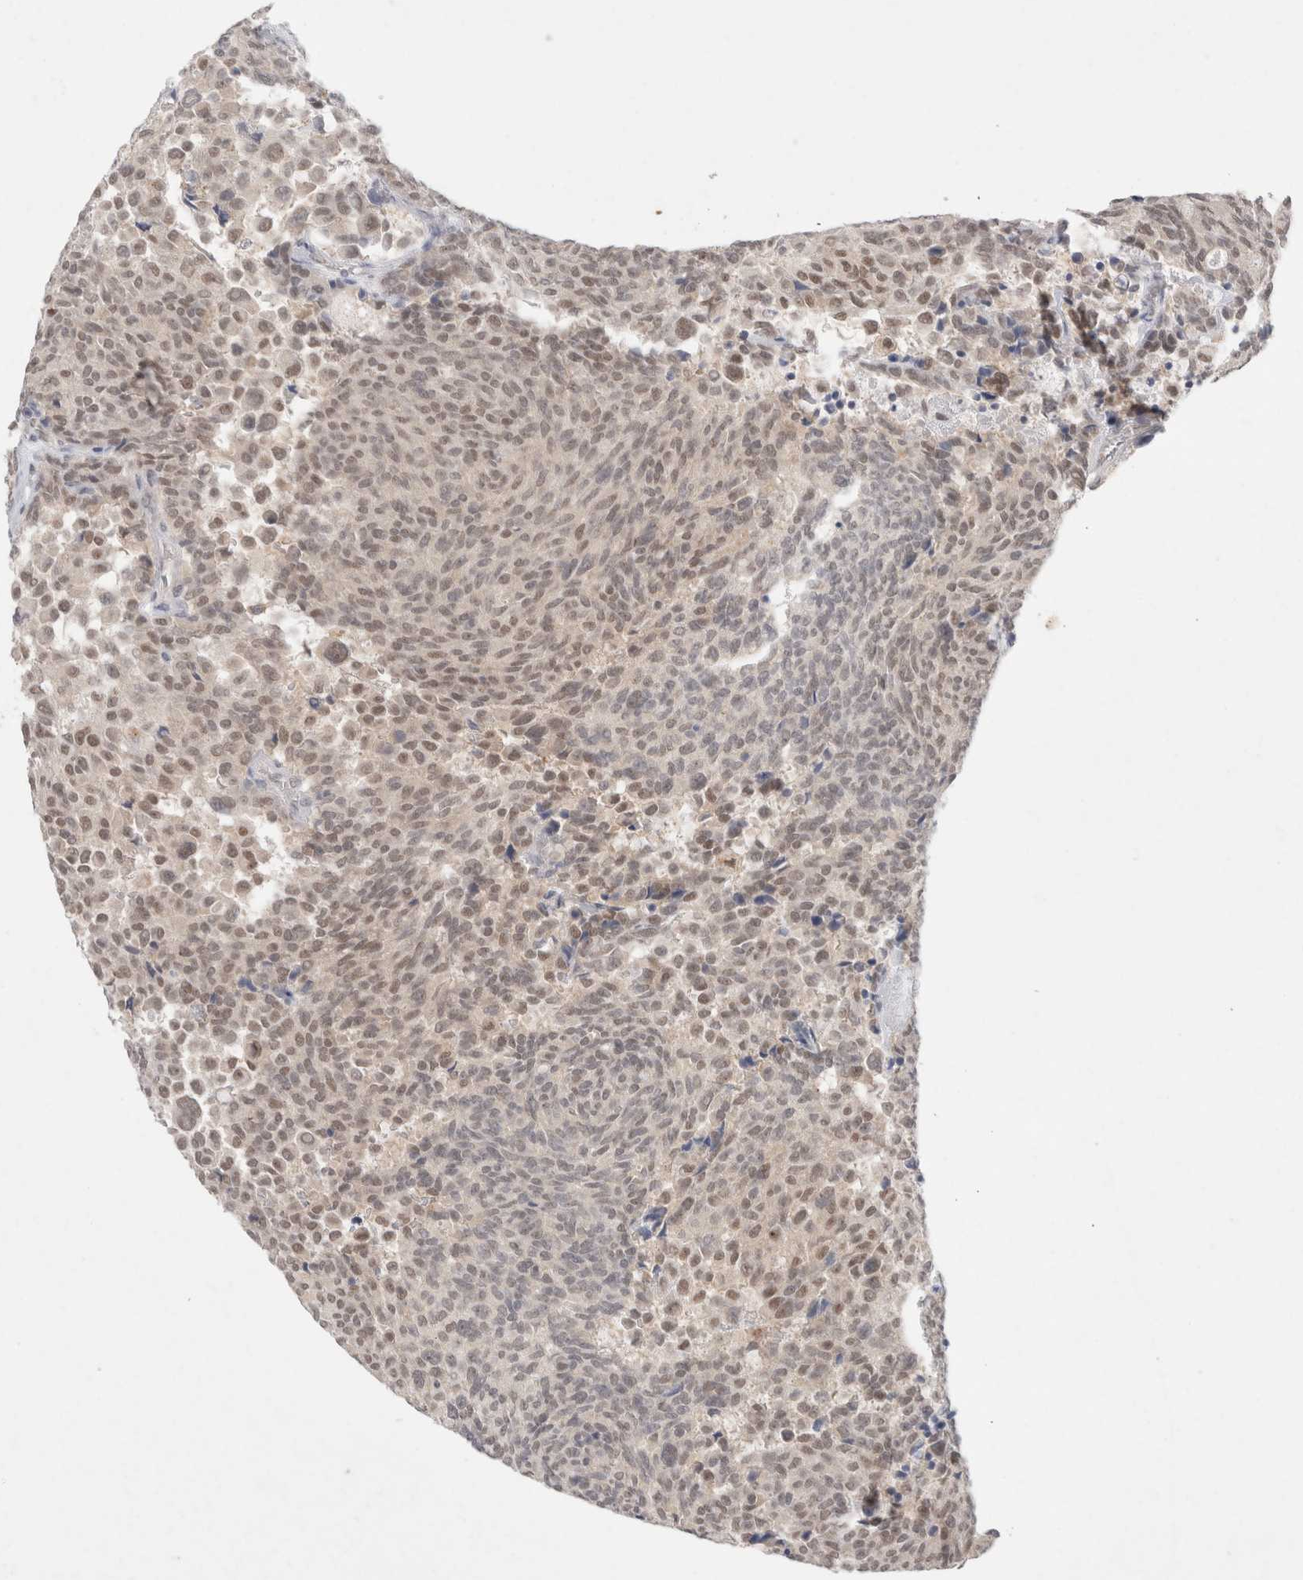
{"staining": {"intensity": "weak", "quantity": ">75%", "location": "nuclear"}, "tissue": "carcinoid", "cell_type": "Tumor cells", "image_type": "cancer", "snomed": [{"axis": "morphology", "description": "Carcinoid, malignant, NOS"}, {"axis": "topography", "description": "Pancreas"}], "caption": "Immunohistochemistry of human carcinoid reveals low levels of weak nuclear expression in about >75% of tumor cells.", "gene": "FBXO42", "patient": {"sex": "female", "age": 54}}